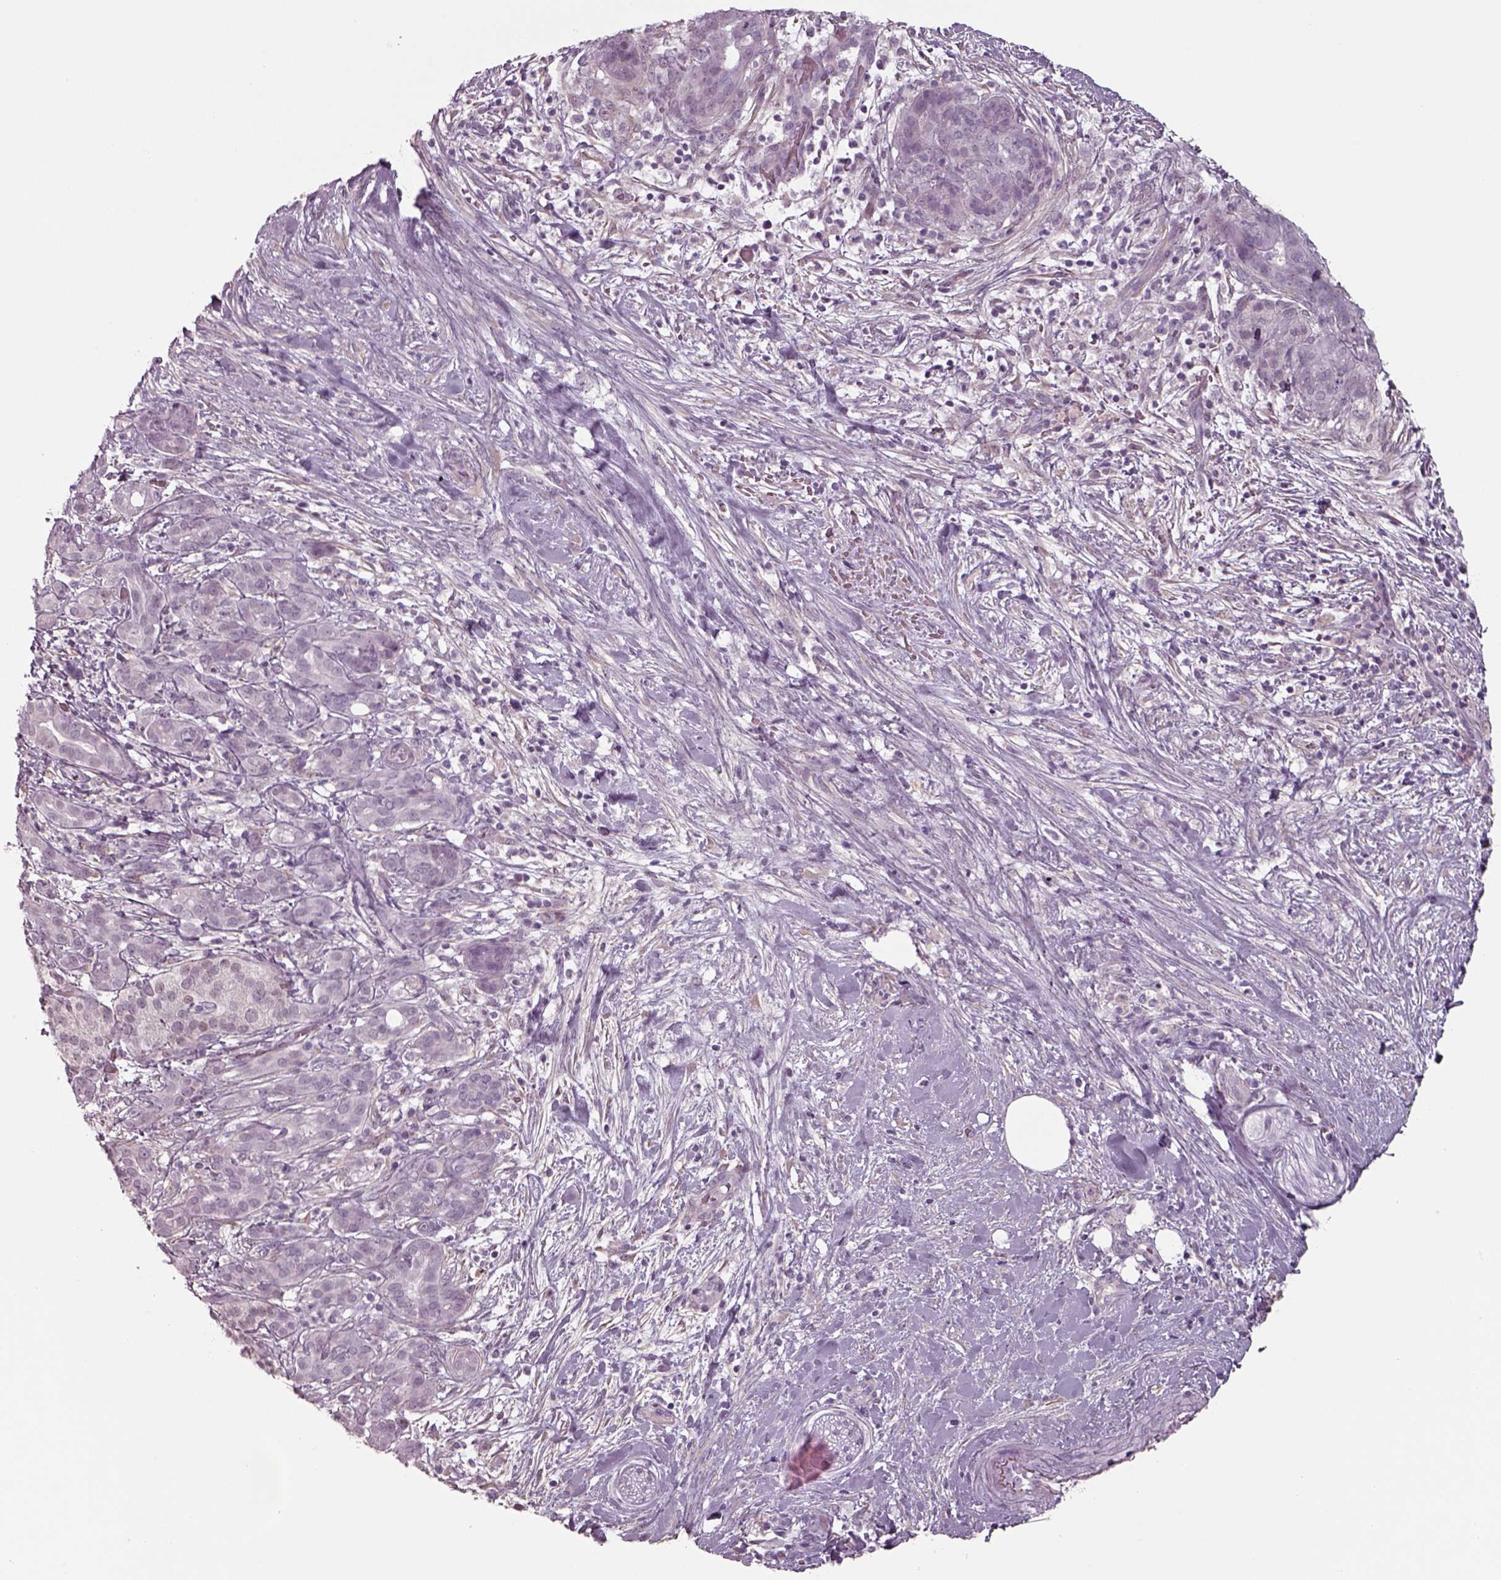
{"staining": {"intensity": "negative", "quantity": "none", "location": "none"}, "tissue": "pancreatic cancer", "cell_type": "Tumor cells", "image_type": "cancer", "snomed": [{"axis": "morphology", "description": "Adenocarcinoma, NOS"}, {"axis": "topography", "description": "Pancreas"}], "caption": "IHC of pancreatic cancer (adenocarcinoma) demonstrates no expression in tumor cells.", "gene": "SEPTIN14", "patient": {"sex": "male", "age": 44}}